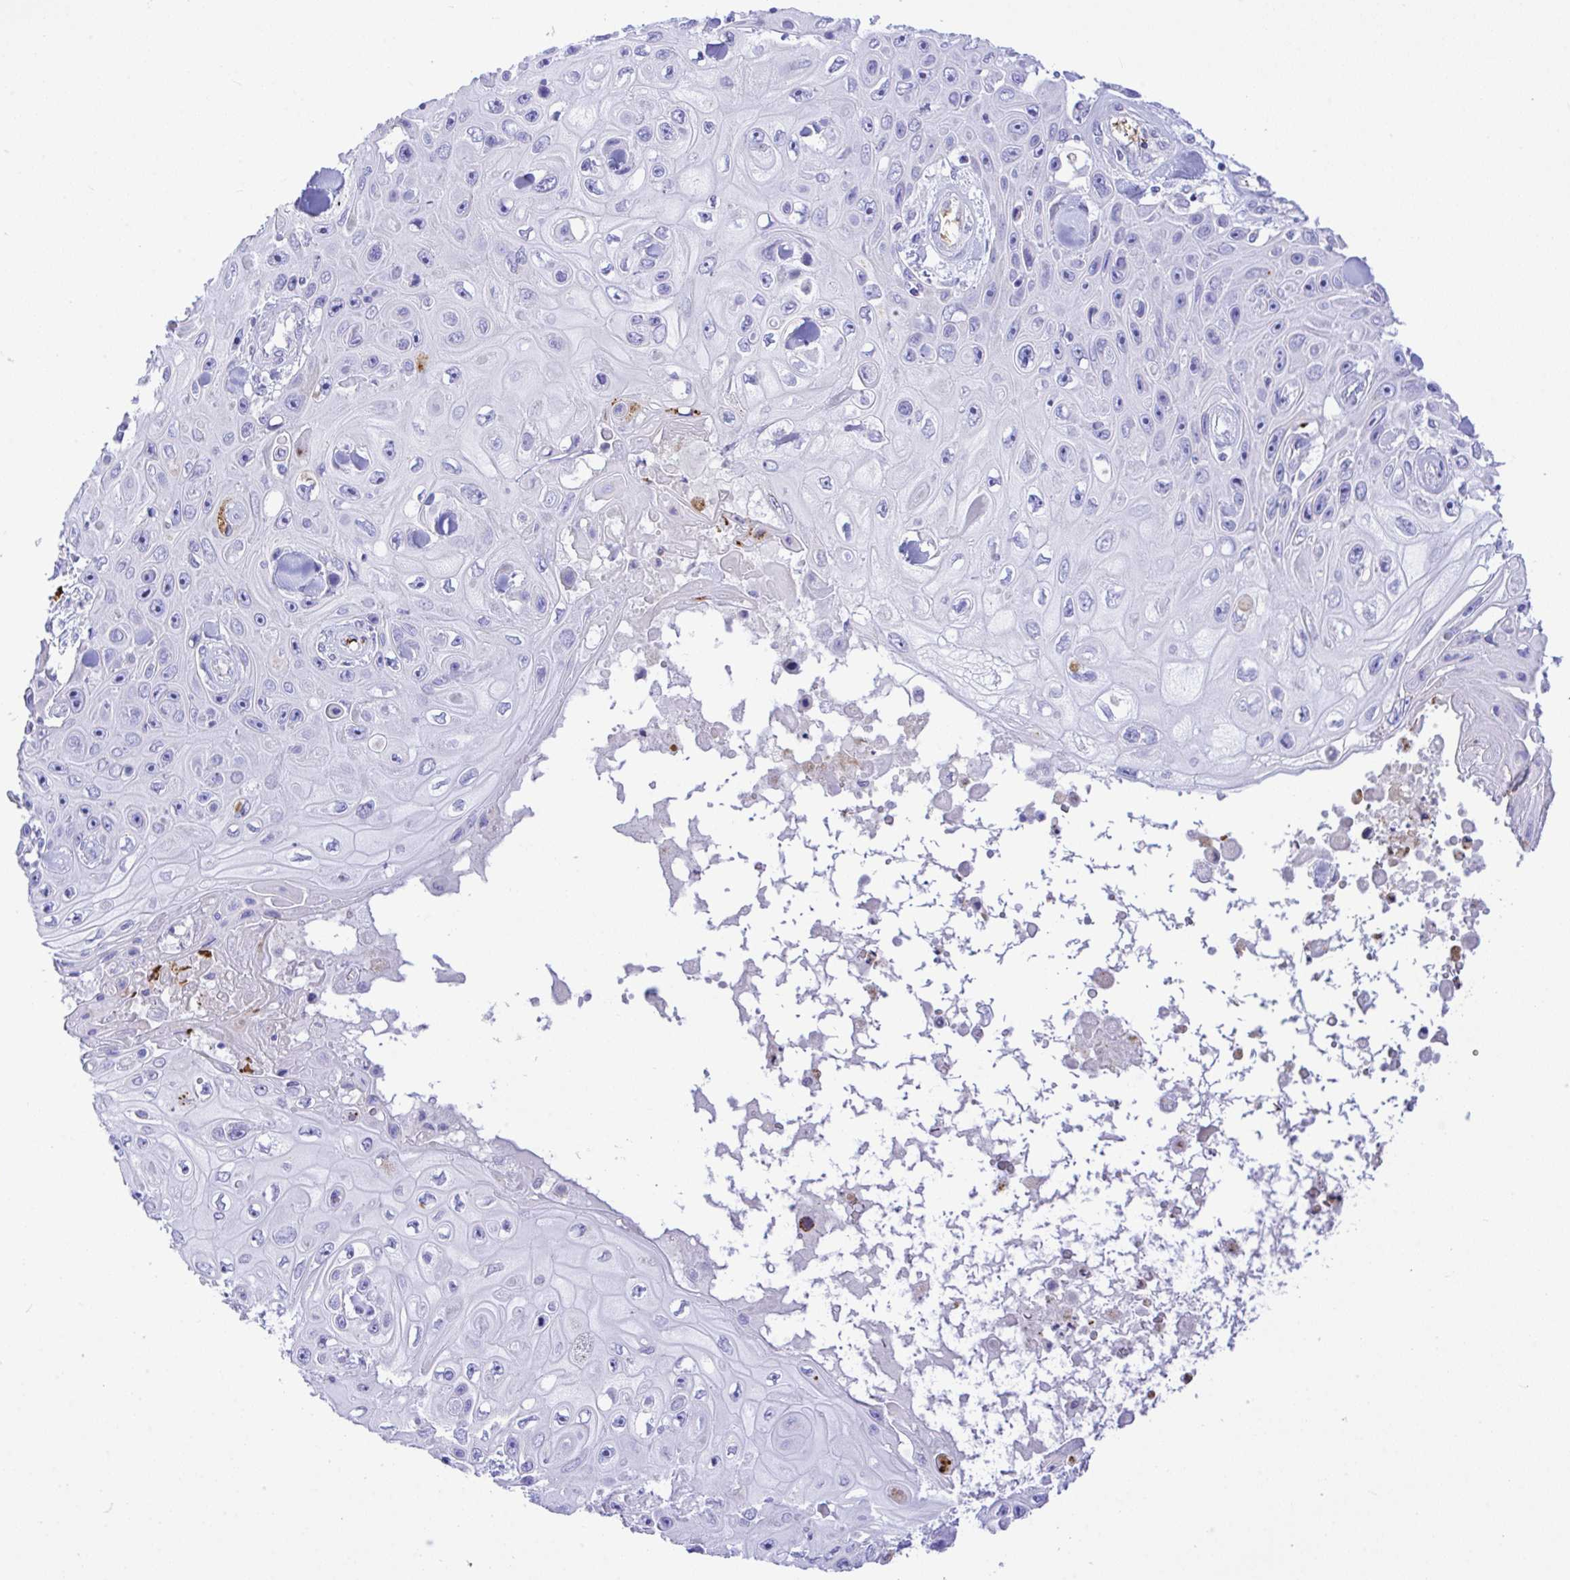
{"staining": {"intensity": "negative", "quantity": "none", "location": "none"}, "tissue": "skin cancer", "cell_type": "Tumor cells", "image_type": "cancer", "snomed": [{"axis": "morphology", "description": "Squamous cell carcinoma, NOS"}, {"axis": "topography", "description": "Skin"}], "caption": "Immunohistochemistry photomicrograph of skin cancer (squamous cell carcinoma) stained for a protein (brown), which reveals no positivity in tumor cells. (Immunohistochemistry (ihc), brightfield microscopy, high magnification).", "gene": "ZNF221", "patient": {"sex": "male", "age": 82}}